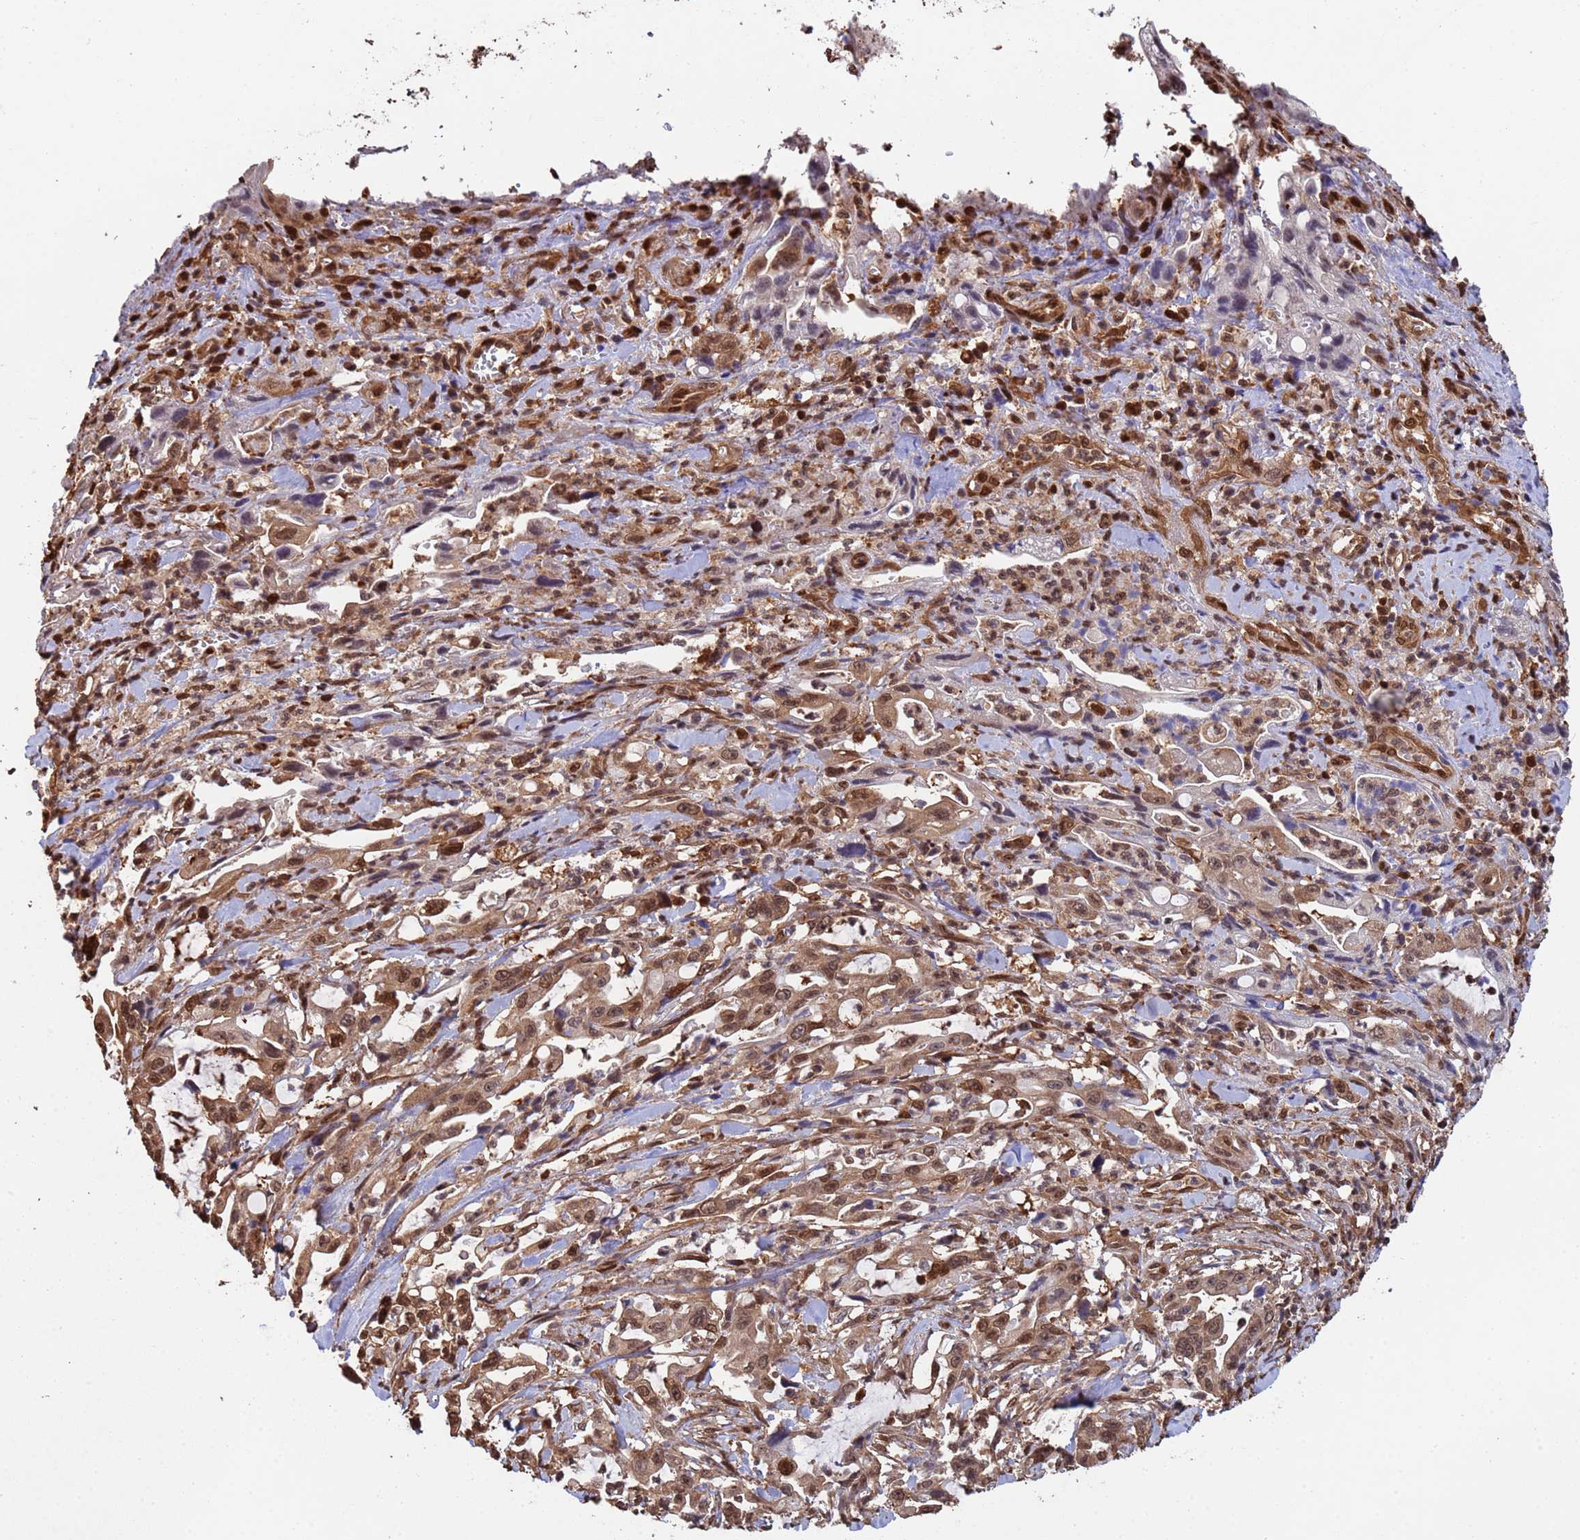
{"staining": {"intensity": "moderate", "quantity": ">75%", "location": "cytoplasmic/membranous,nuclear"}, "tissue": "pancreatic cancer", "cell_type": "Tumor cells", "image_type": "cancer", "snomed": [{"axis": "morphology", "description": "Adenocarcinoma, NOS"}, {"axis": "topography", "description": "Pancreas"}], "caption": "This is a photomicrograph of immunohistochemistry staining of pancreatic adenocarcinoma, which shows moderate expression in the cytoplasmic/membranous and nuclear of tumor cells.", "gene": "SUMO4", "patient": {"sex": "female", "age": 61}}